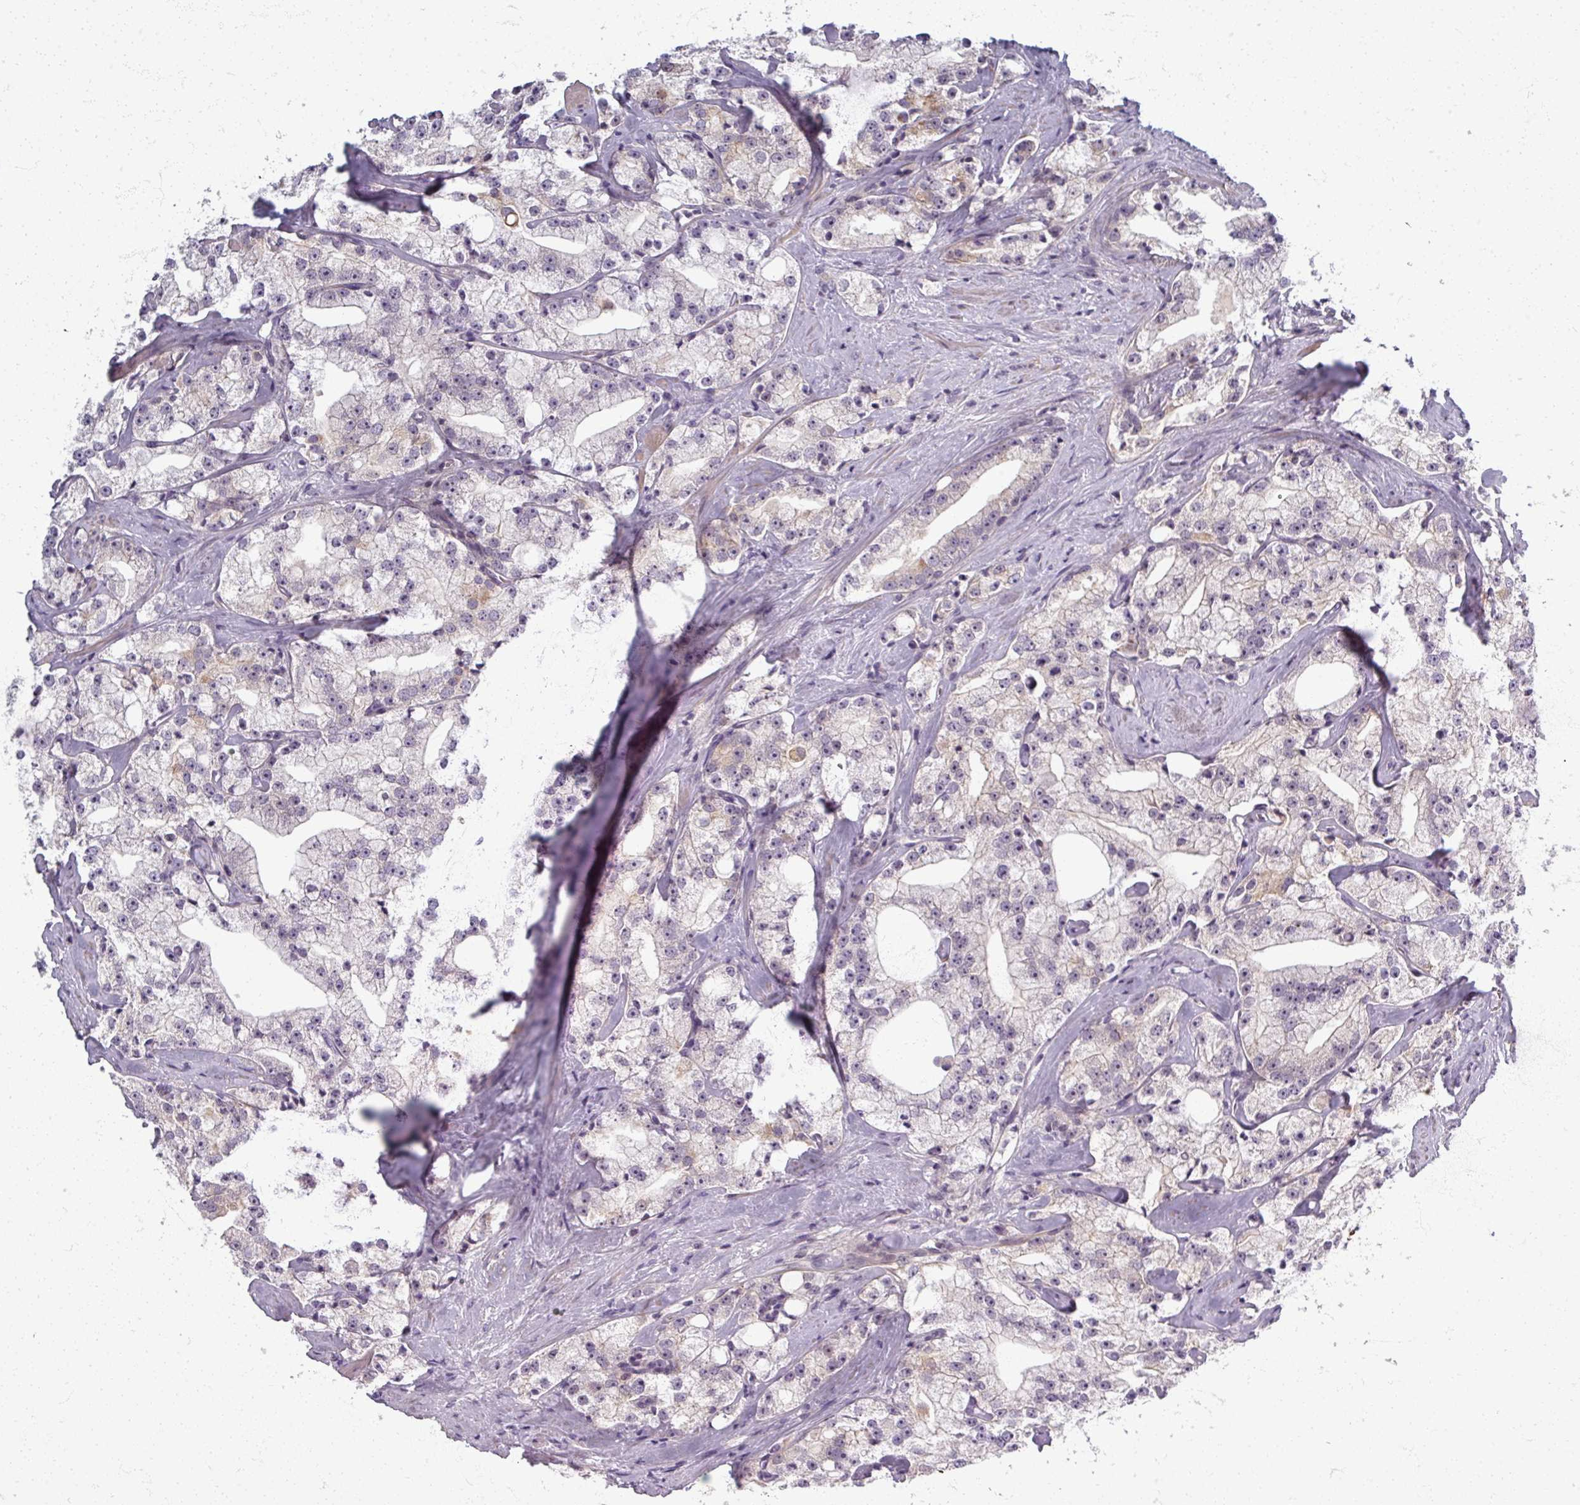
{"staining": {"intensity": "moderate", "quantity": "25%-75%", "location": "cytoplasmic/membranous"}, "tissue": "prostate cancer", "cell_type": "Tumor cells", "image_type": "cancer", "snomed": [{"axis": "morphology", "description": "Adenocarcinoma, High grade"}, {"axis": "topography", "description": "Prostate"}], "caption": "Prostate adenocarcinoma (high-grade) stained with a brown dye displays moderate cytoplasmic/membranous positive staining in about 25%-75% of tumor cells.", "gene": "TTLL7", "patient": {"sex": "male", "age": 64}}